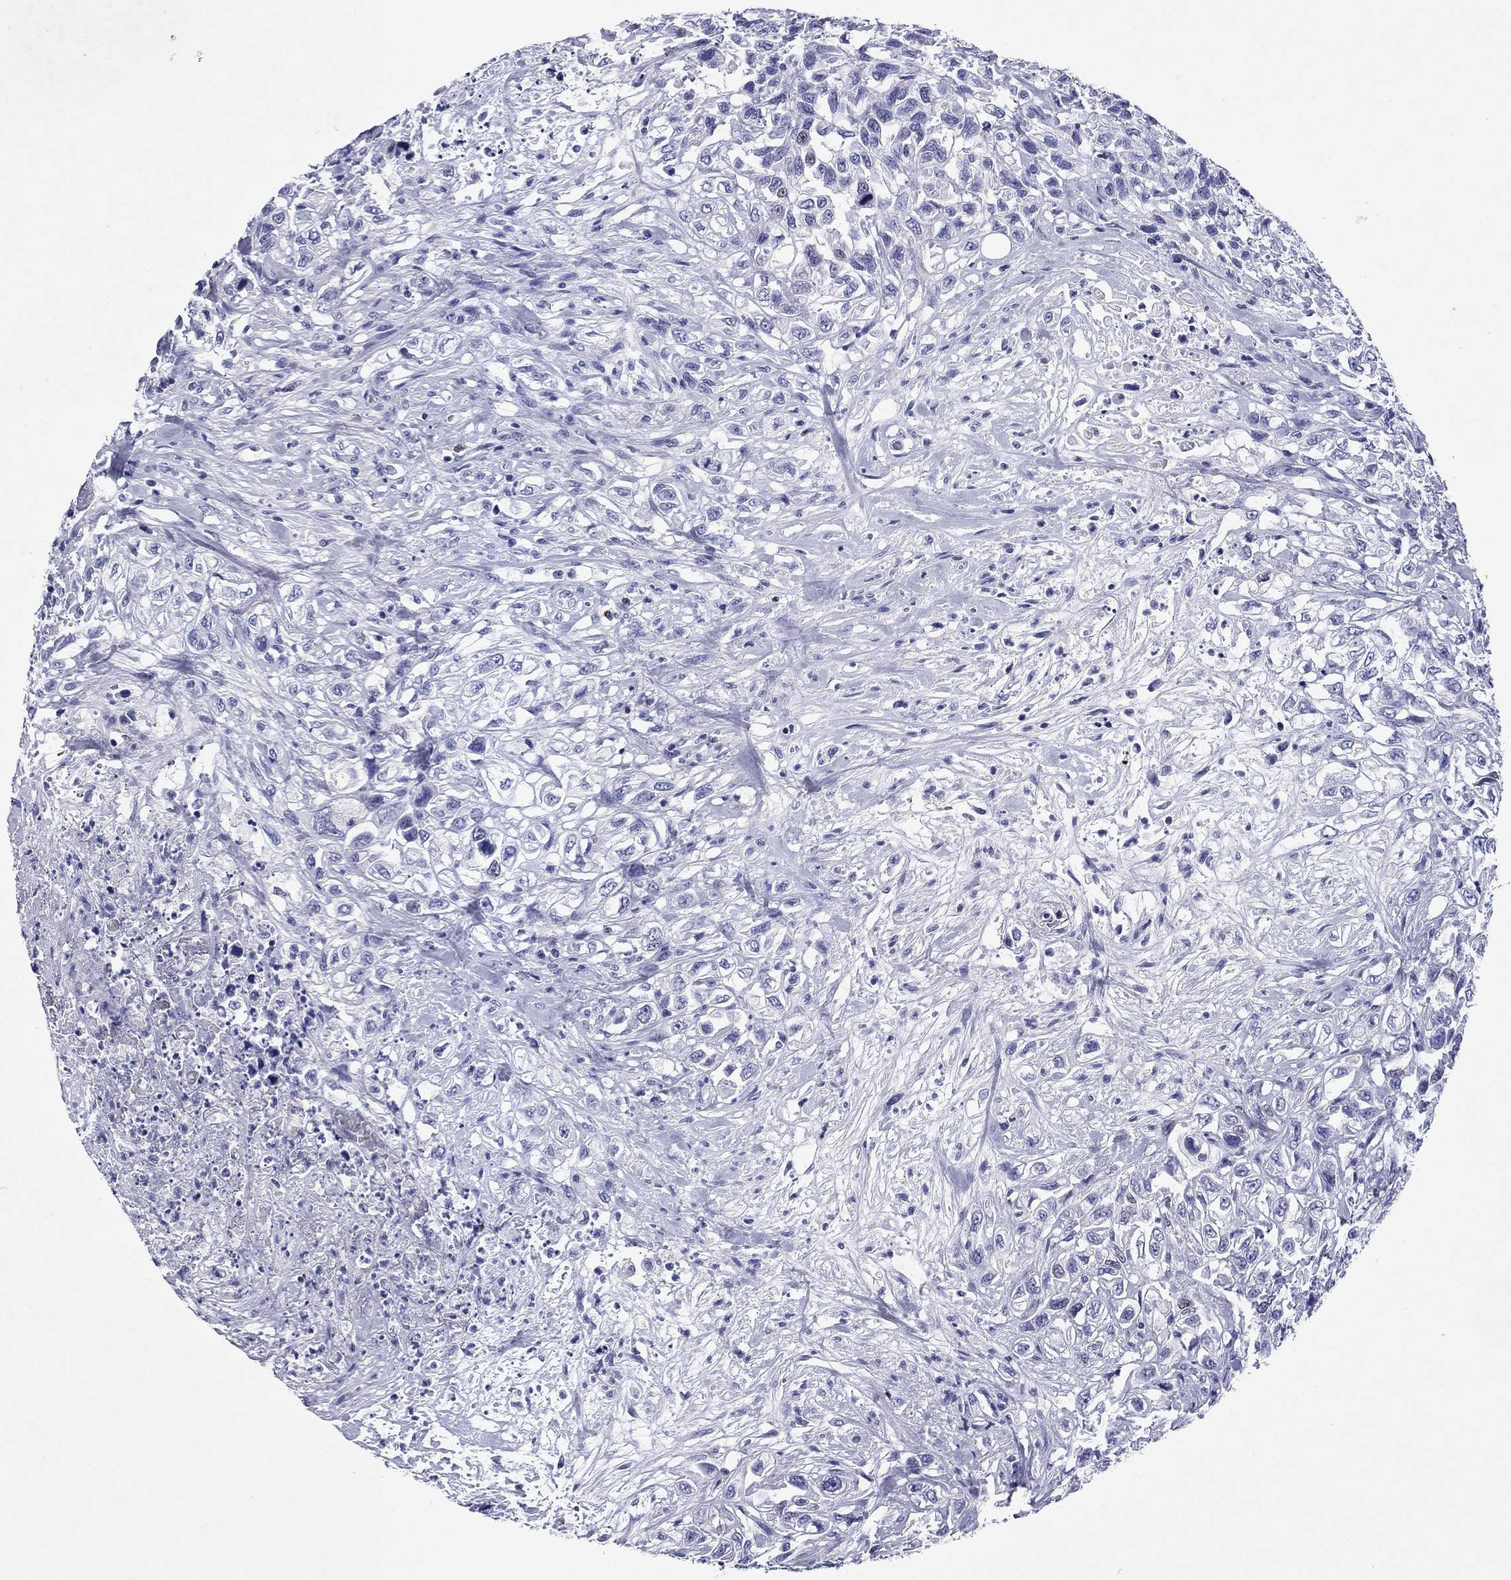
{"staining": {"intensity": "negative", "quantity": "none", "location": "none"}, "tissue": "urothelial cancer", "cell_type": "Tumor cells", "image_type": "cancer", "snomed": [{"axis": "morphology", "description": "Urothelial carcinoma, High grade"}, {"axis": "topography", "description": "Urinary bladder"}], "caption": "This is an immunohistochemistry (IHC) photomicrograph of human urothelial cancer. There is no positivity in tumor cells.", "gene": "GZMK", "patient": {"sex": "female", "age": 56}}